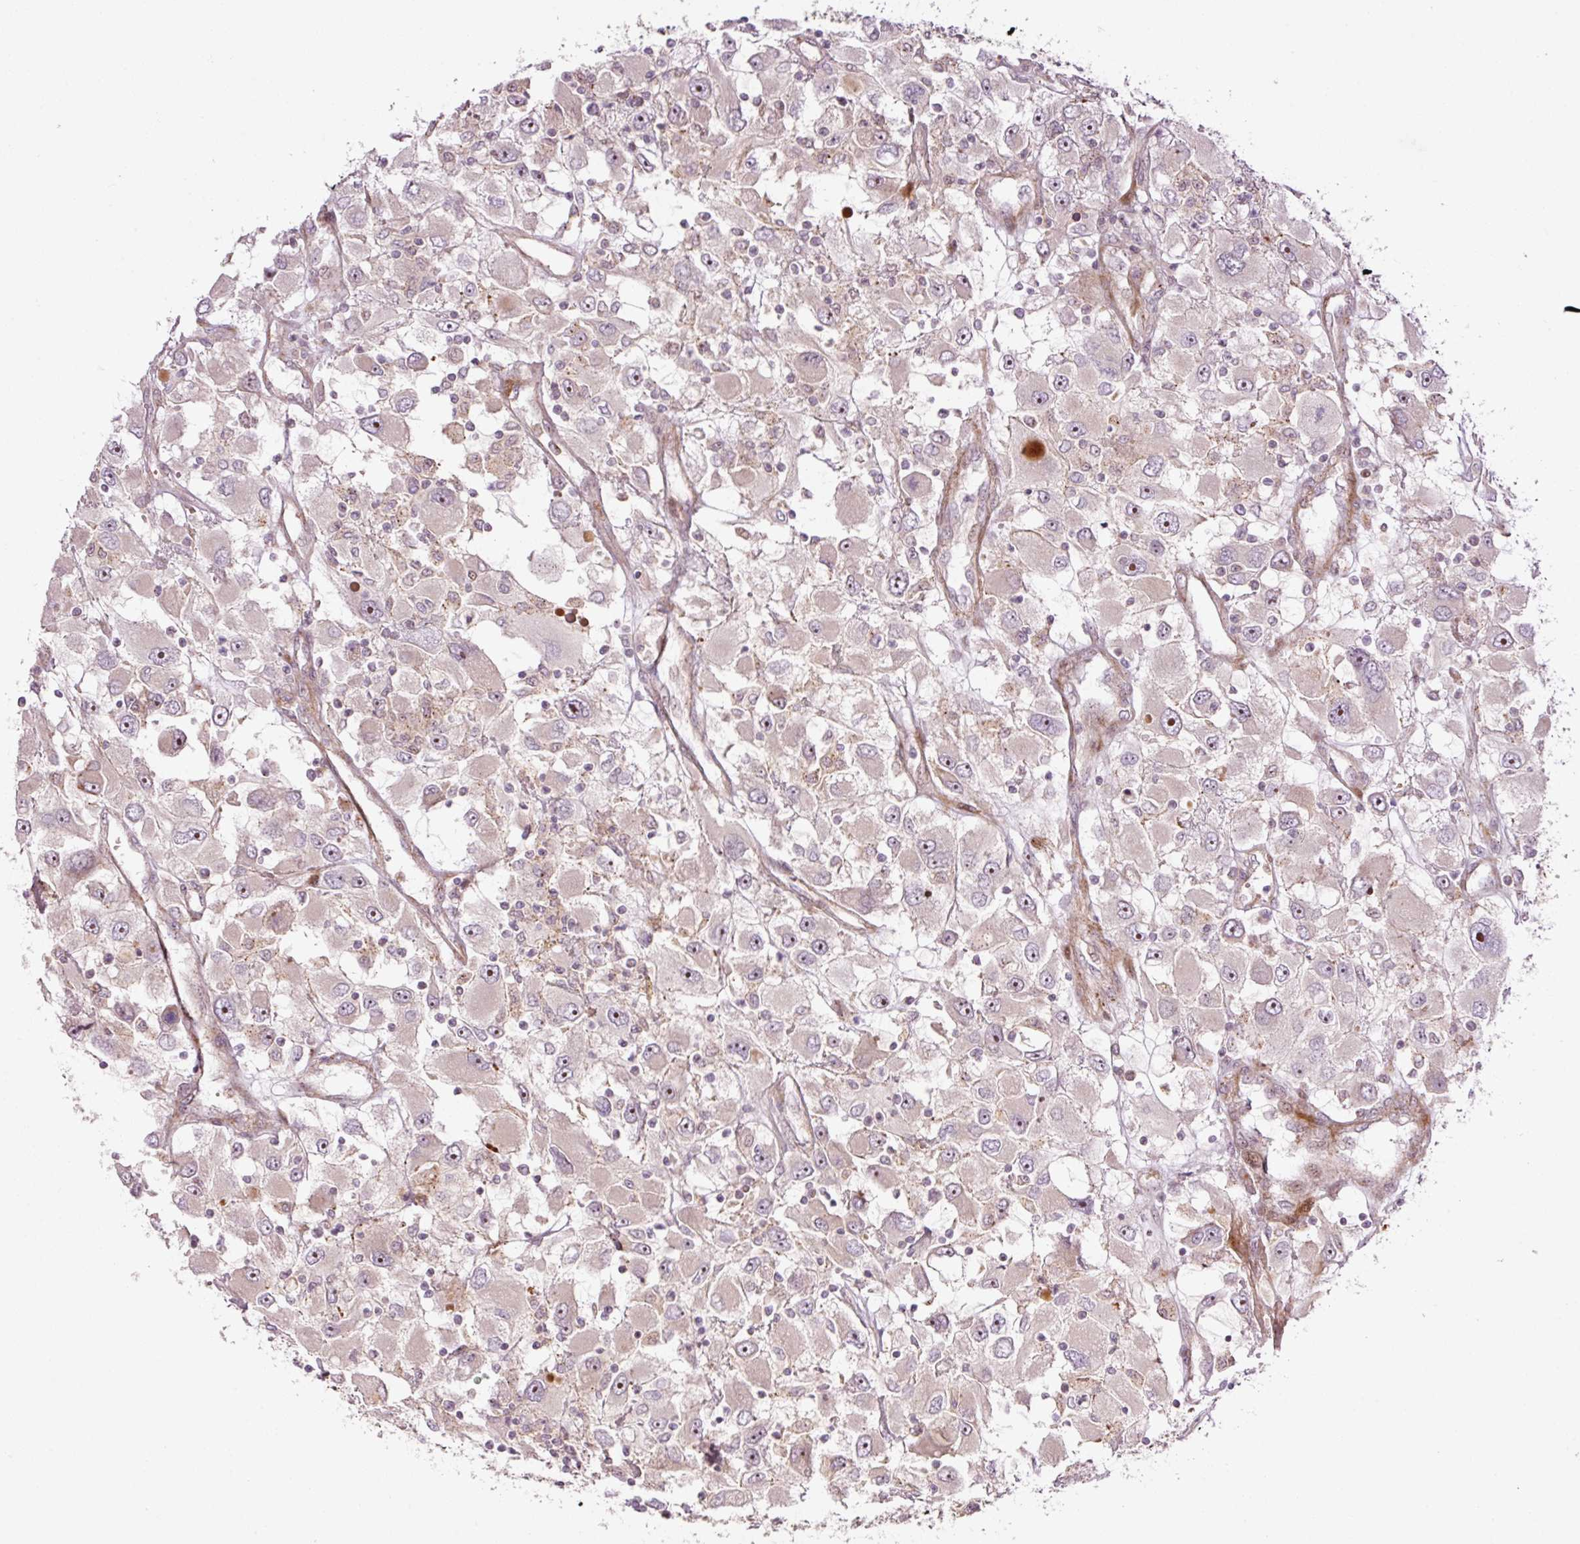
{"staining": {"intensity": "negative", "quantity": "none", "location": "none"}, "tissue": "renal cancer", "cell_type": "Tumor cells", "image_type": "cancer", "snomed": [{"axis": "morphology", "description": "Adenocarcinoma, NOS"}, {"axis": "topography", "description": "Kidney"}], "caption": "Immunohistochemistry image of renal cancer stained for a protein (brown), which demonstrates no positivity in tumor cells.", "gene": "ANKRD20A1", "patient": {"sex": "female", "age": 52}}